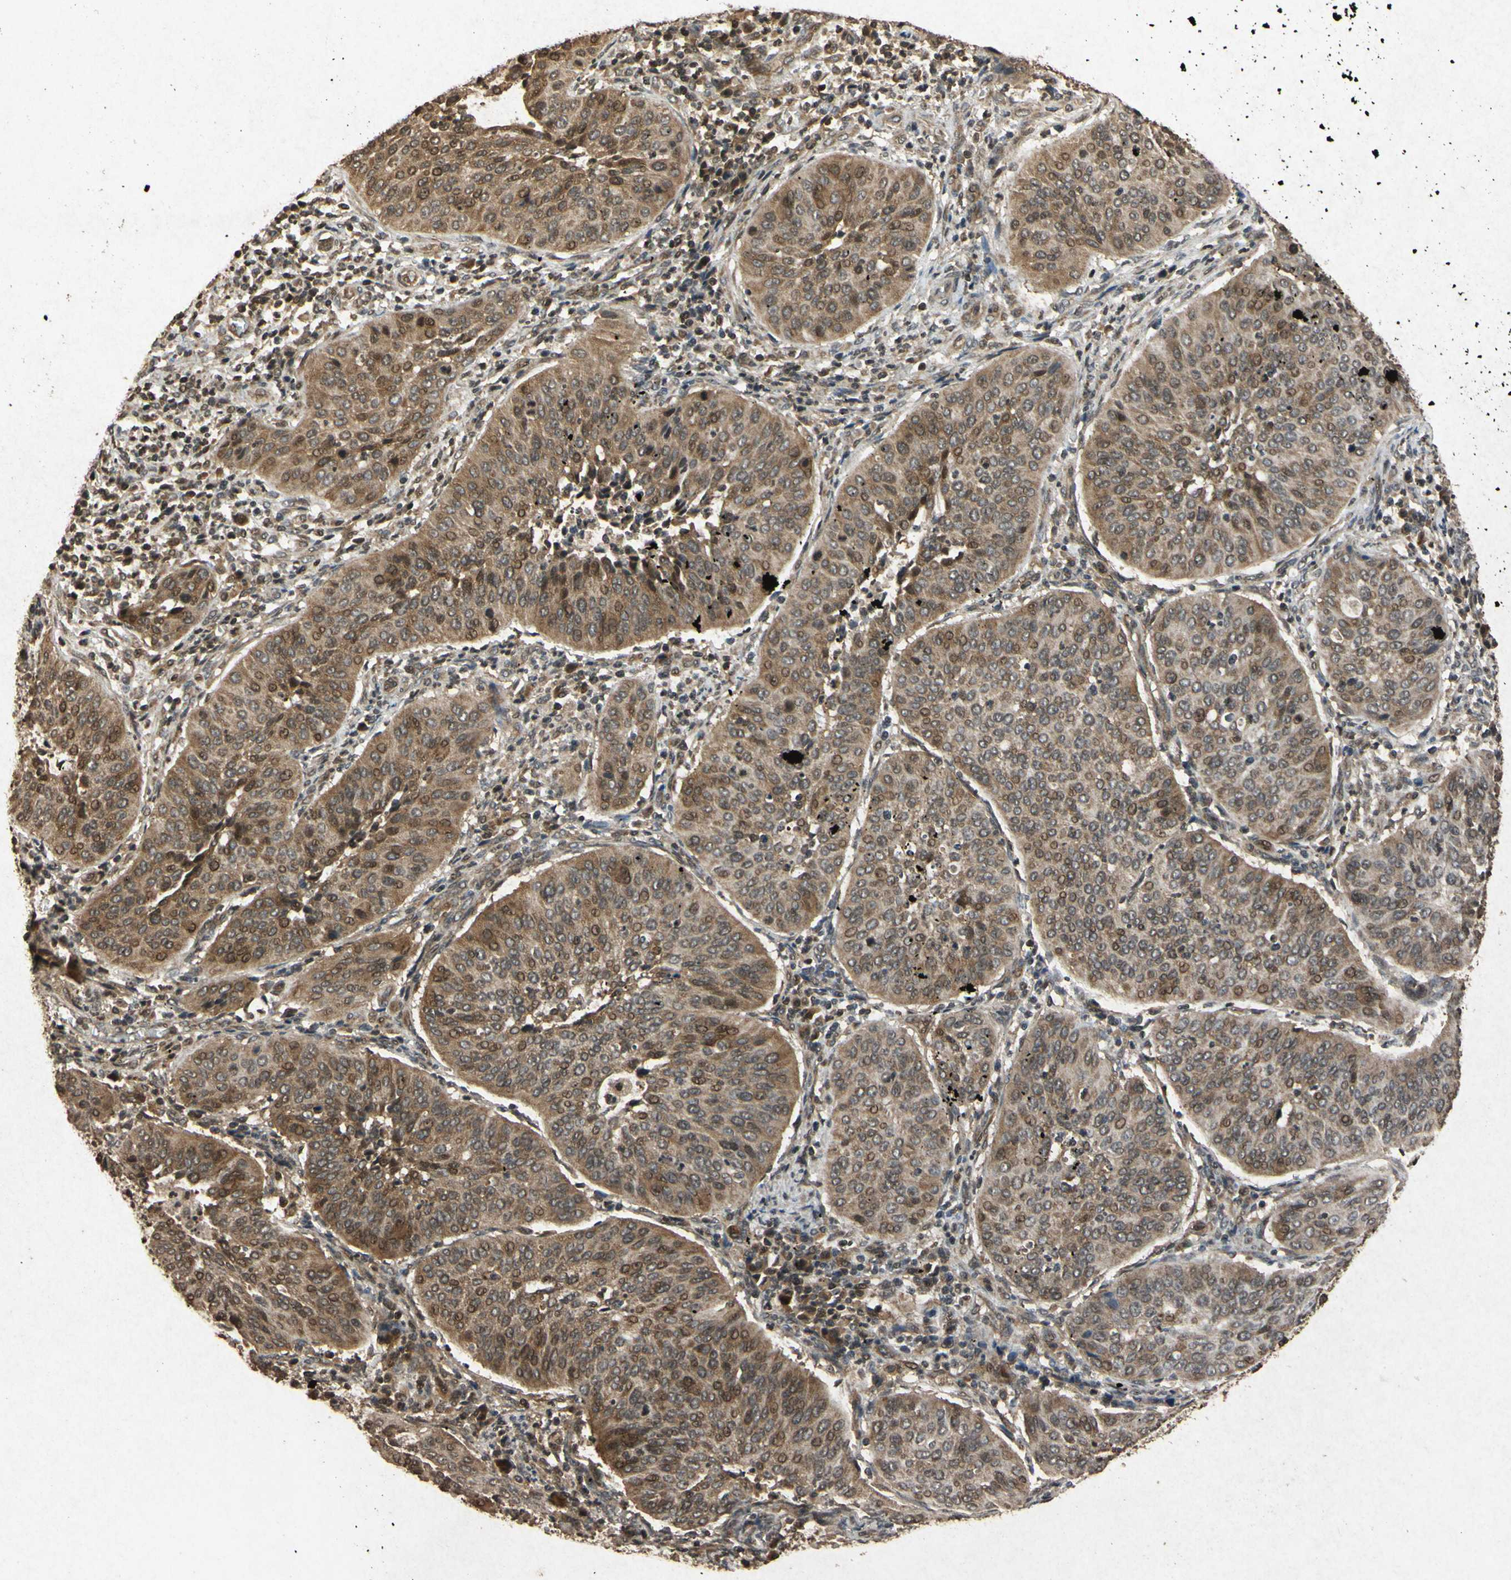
{"staining": {"intensity": "moderate", "quantity": ">75%", "location": "cytoplasmic/membranous,nuclear"}, "tissue": "cervical cancer", "cell_type": "Tumor cells", "image_type": "cancer", "snomed": [{"axis": "morphology", "description": "Normal tissue, NOS"}, {"axis": "morphology", "description": "Squamous cell carcinoma, NOS"}, {"axis": "topography", "description": "Cervix"}], "caption": "Moderate cytoplasmic/membranous and nuclear protein positivity is appreciated in about >75% of tumor cells in cervical cancer. (DAB (3,3'-diaminobenzidine) IHC with brightfield microscopy, high magnification).", "gene": "ATP6V1H", "patient": {"sex": "female", "age": 39}}